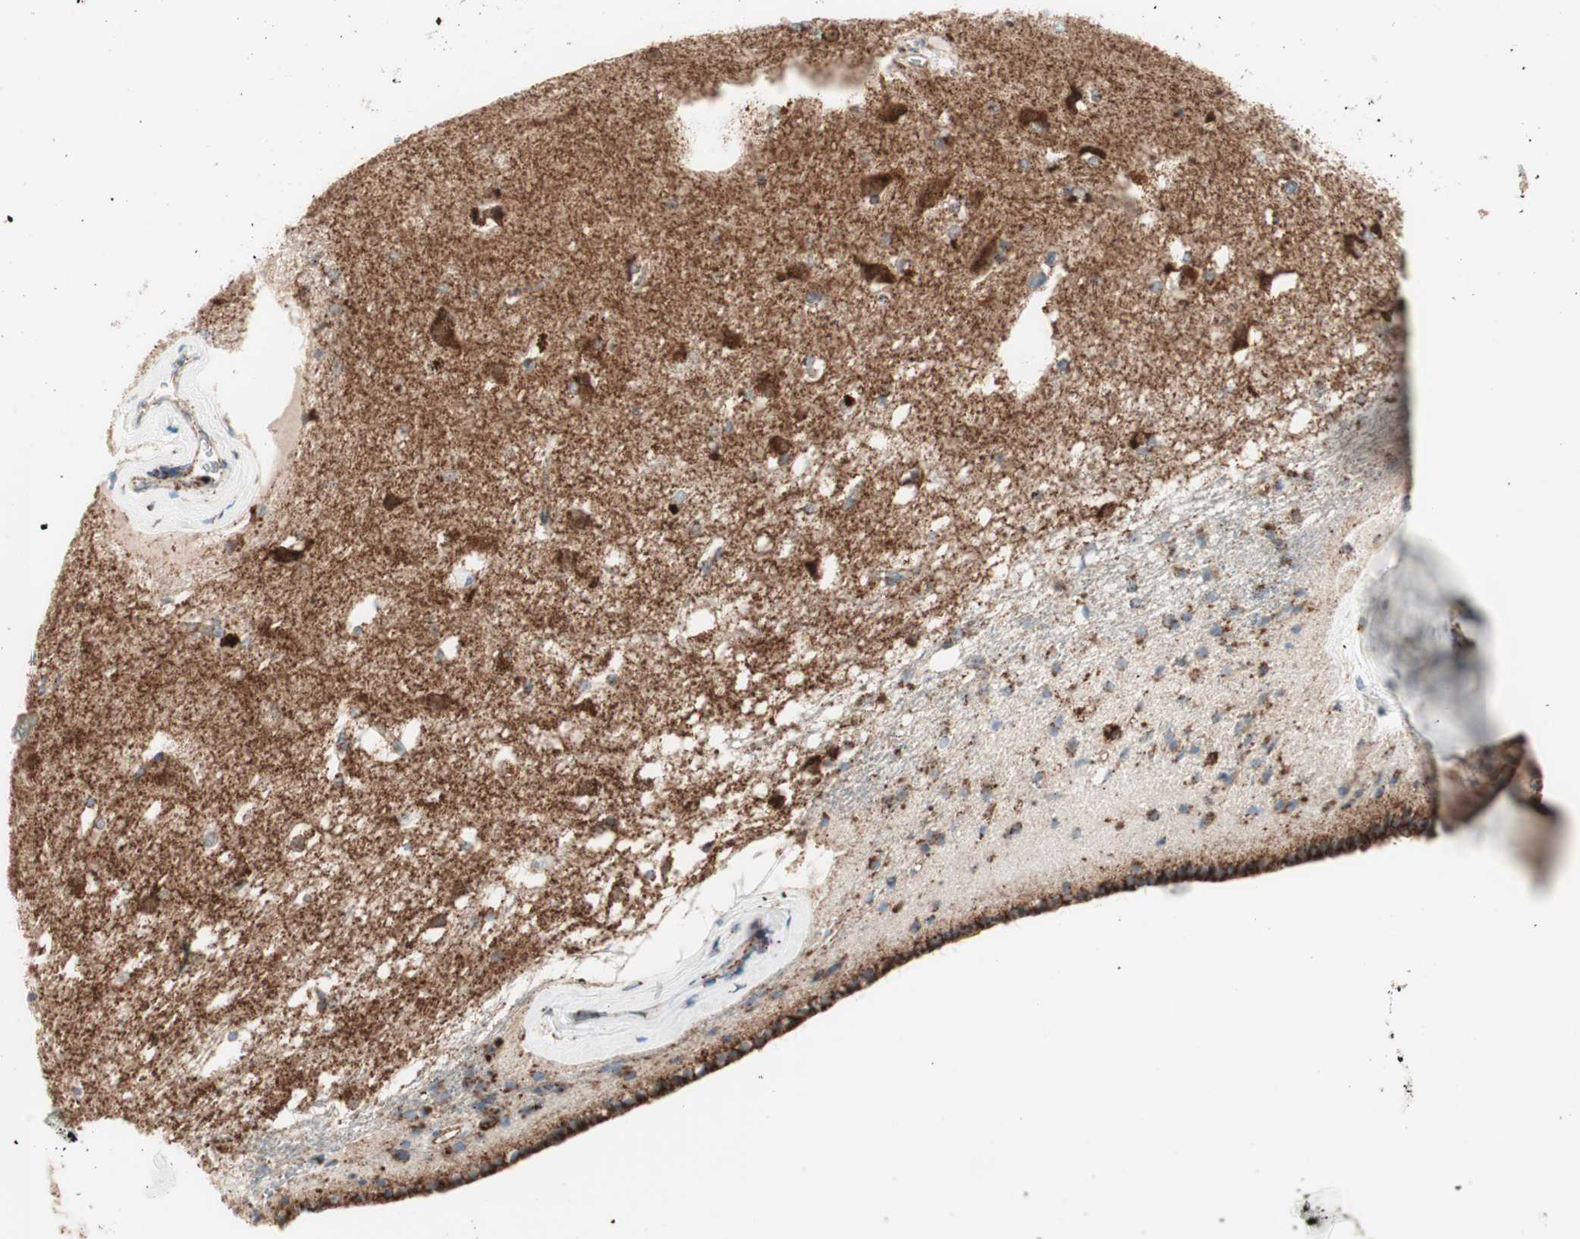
{"staining": {"intensity": "strong", "quantity": "25%-75%", "location": "cytoplasmic/membranous"}, "tissue": "caudate", "cell_type": "Glial cells", "image_type": "normal", "snomed": [{"axis": "morphology", "description": "Normal tissue, NOS"}, {"axis": "topography", "description": "Lateral ventricle wall"}], "caption": "The histopathology image exhibits staining of normal caudate, revealing strong cytoplasmic/membranous protein staining (brown color) within glial cells. The protein is shown in brown color, while the nuclei are stained blue.", "gene": "TOMM20", "patient": {"sex": "female", "age": 19}}